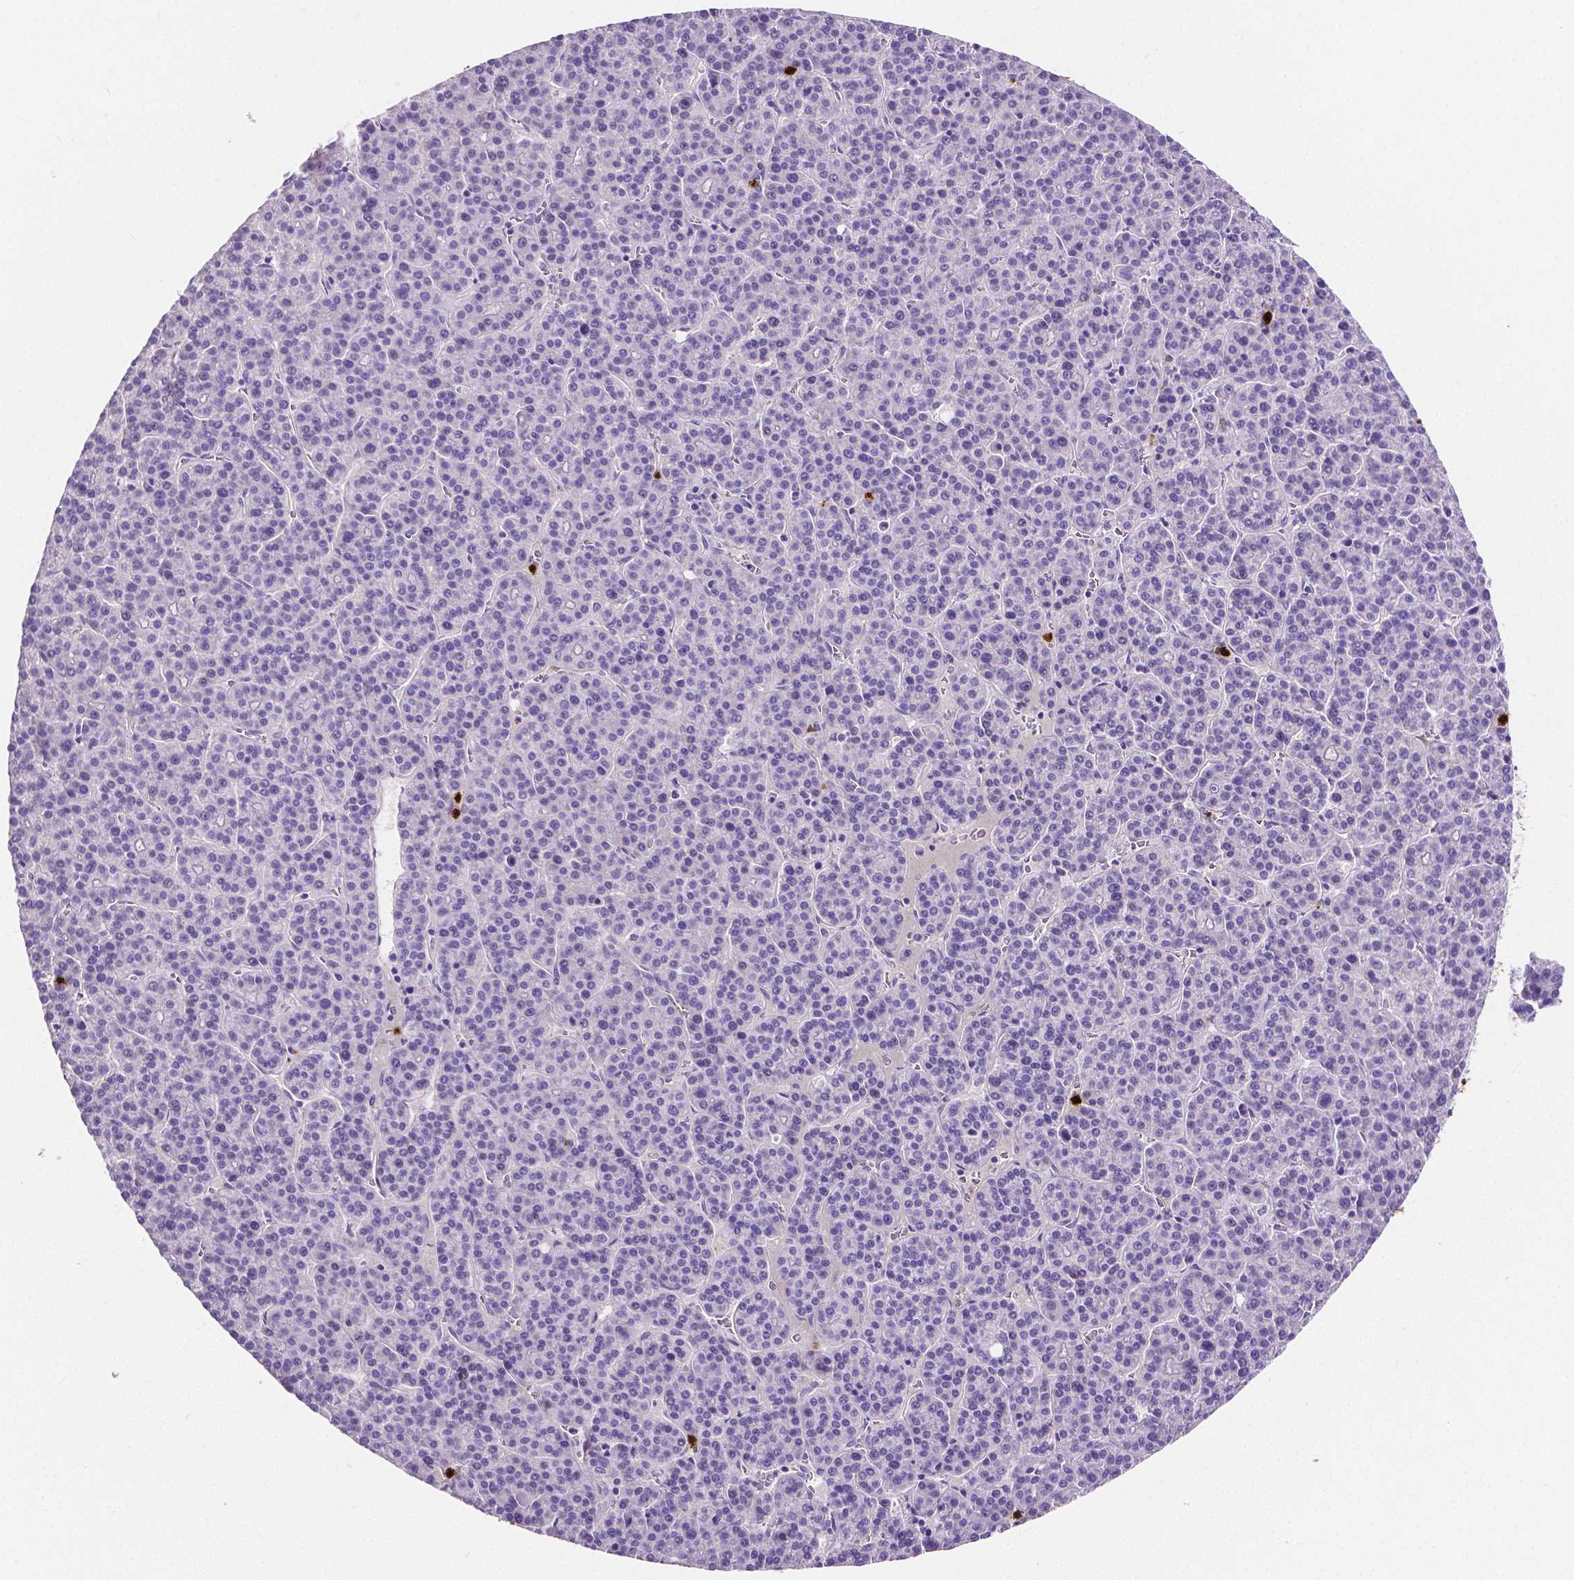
{"staining": {"intensity": "negative", "quantity": "none", "location": "none"}, "tissue": "liver cancer", "cell_type": "Tumor cells", "image_type": "cancer", "snomed": [{"axis": "morphology", "description": "Carcinoma, Hepatocellular, NOS"}, {"axis": "topography", "description": "Liver"}], "caption": "Immunohistochemistry (IHC) image of liver cancer (hepatocellular carcinoma) stained for a protein (brown), which shows no staining in tumor cells.", "gene": "MMP9", "patient": {"sex": "female", "age": 58}}